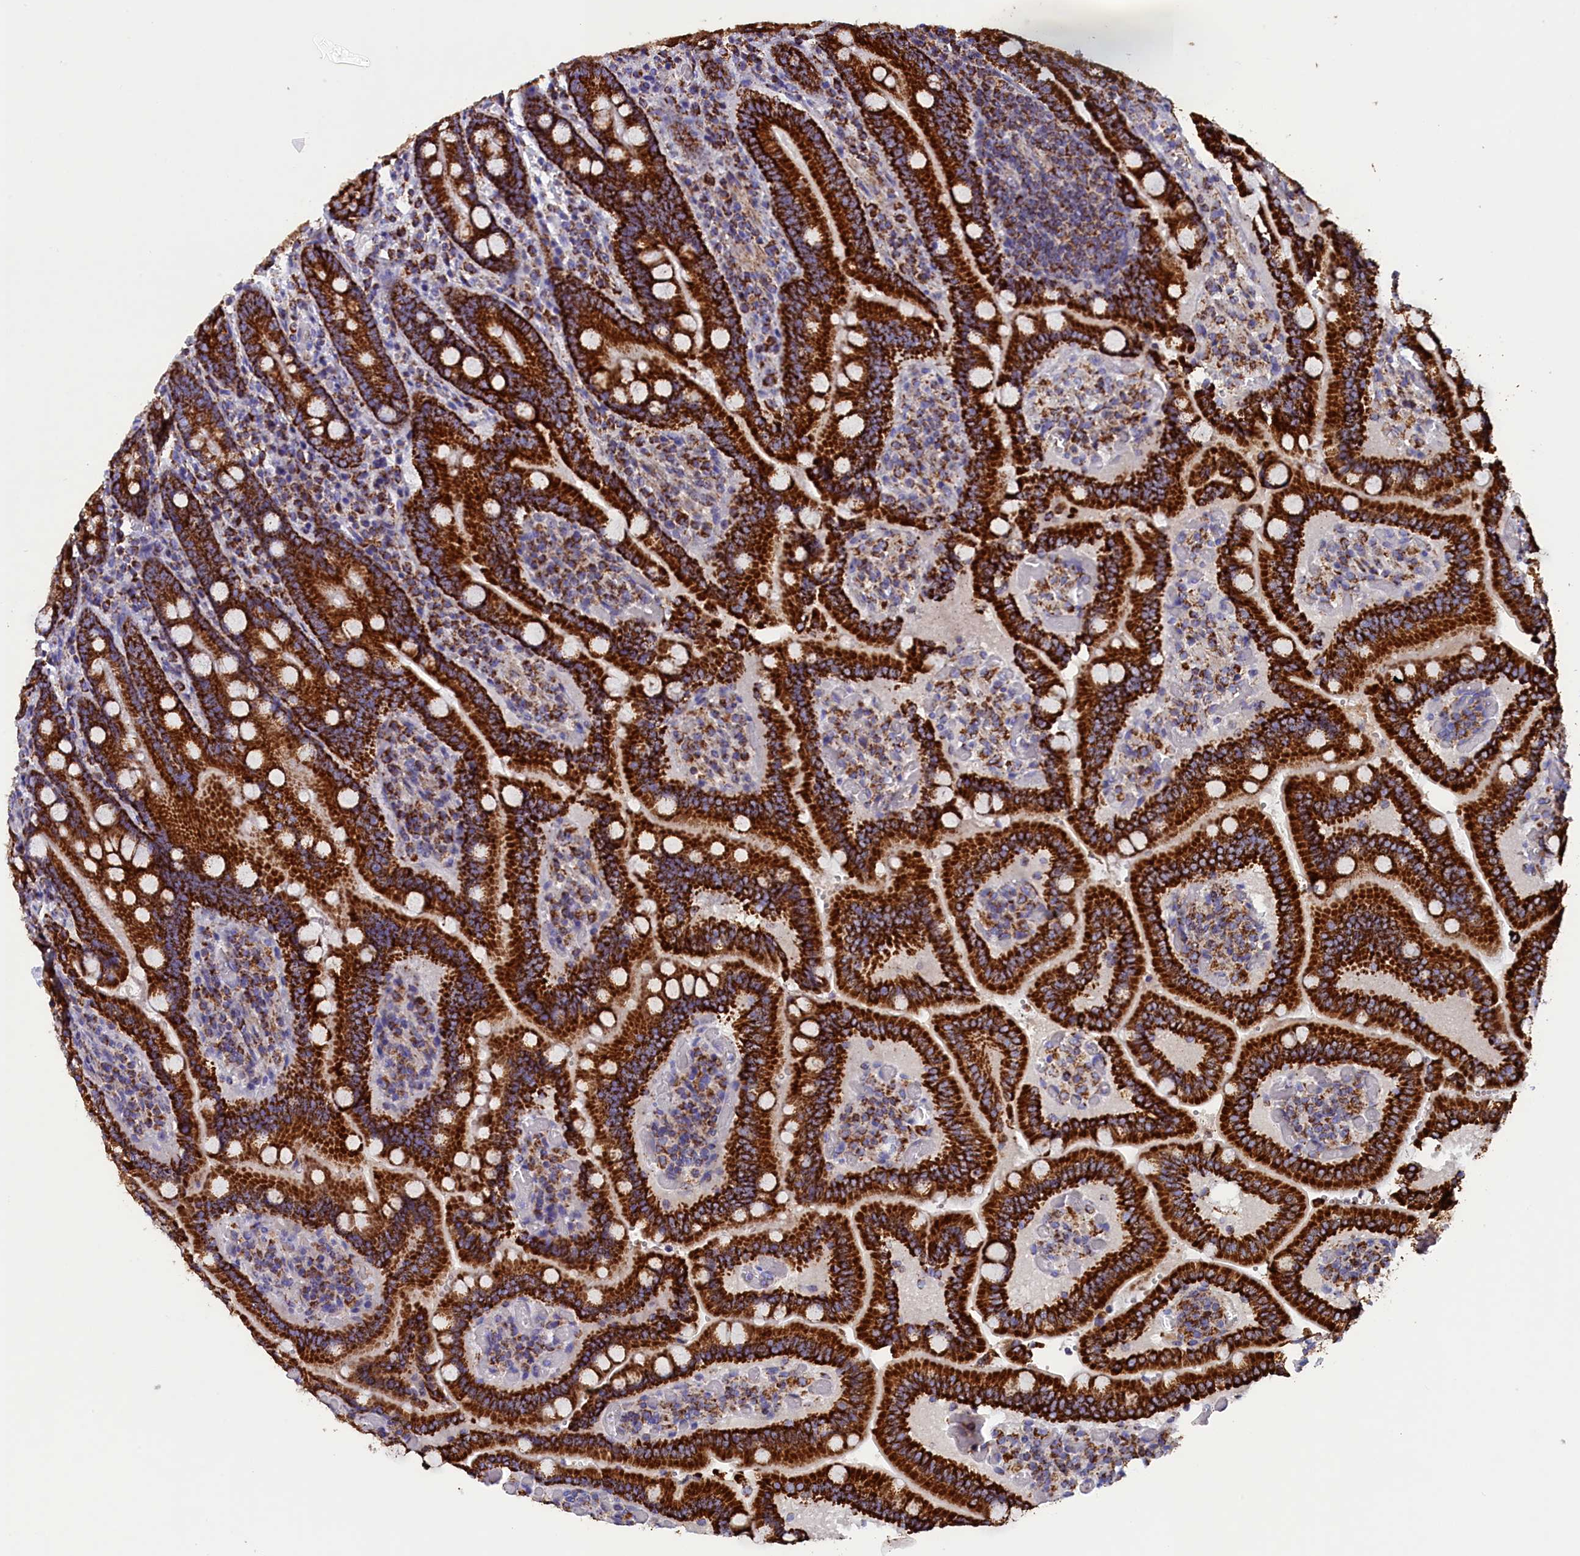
{"staining": {"intensity": "strong", "quantity": ">75%", "location": "cytoplasmic/membranous"}, "tissue": "duodenum", "cell_type": "Glandular cells", "image_type": "normal", "snomed": [{"axis": "morphology", "description": "Normal tissue, NOS"}, {"axis": "topography", "description": "Duodenum"}], "caption": "Protein staining by IHC shows strong cytoplasmic/membranous positivity in approximately >75% of glandular cells in unremarkable duodenum.", "gene": "SLC39A3", "patient": {"sex": "female", "age": 62}}